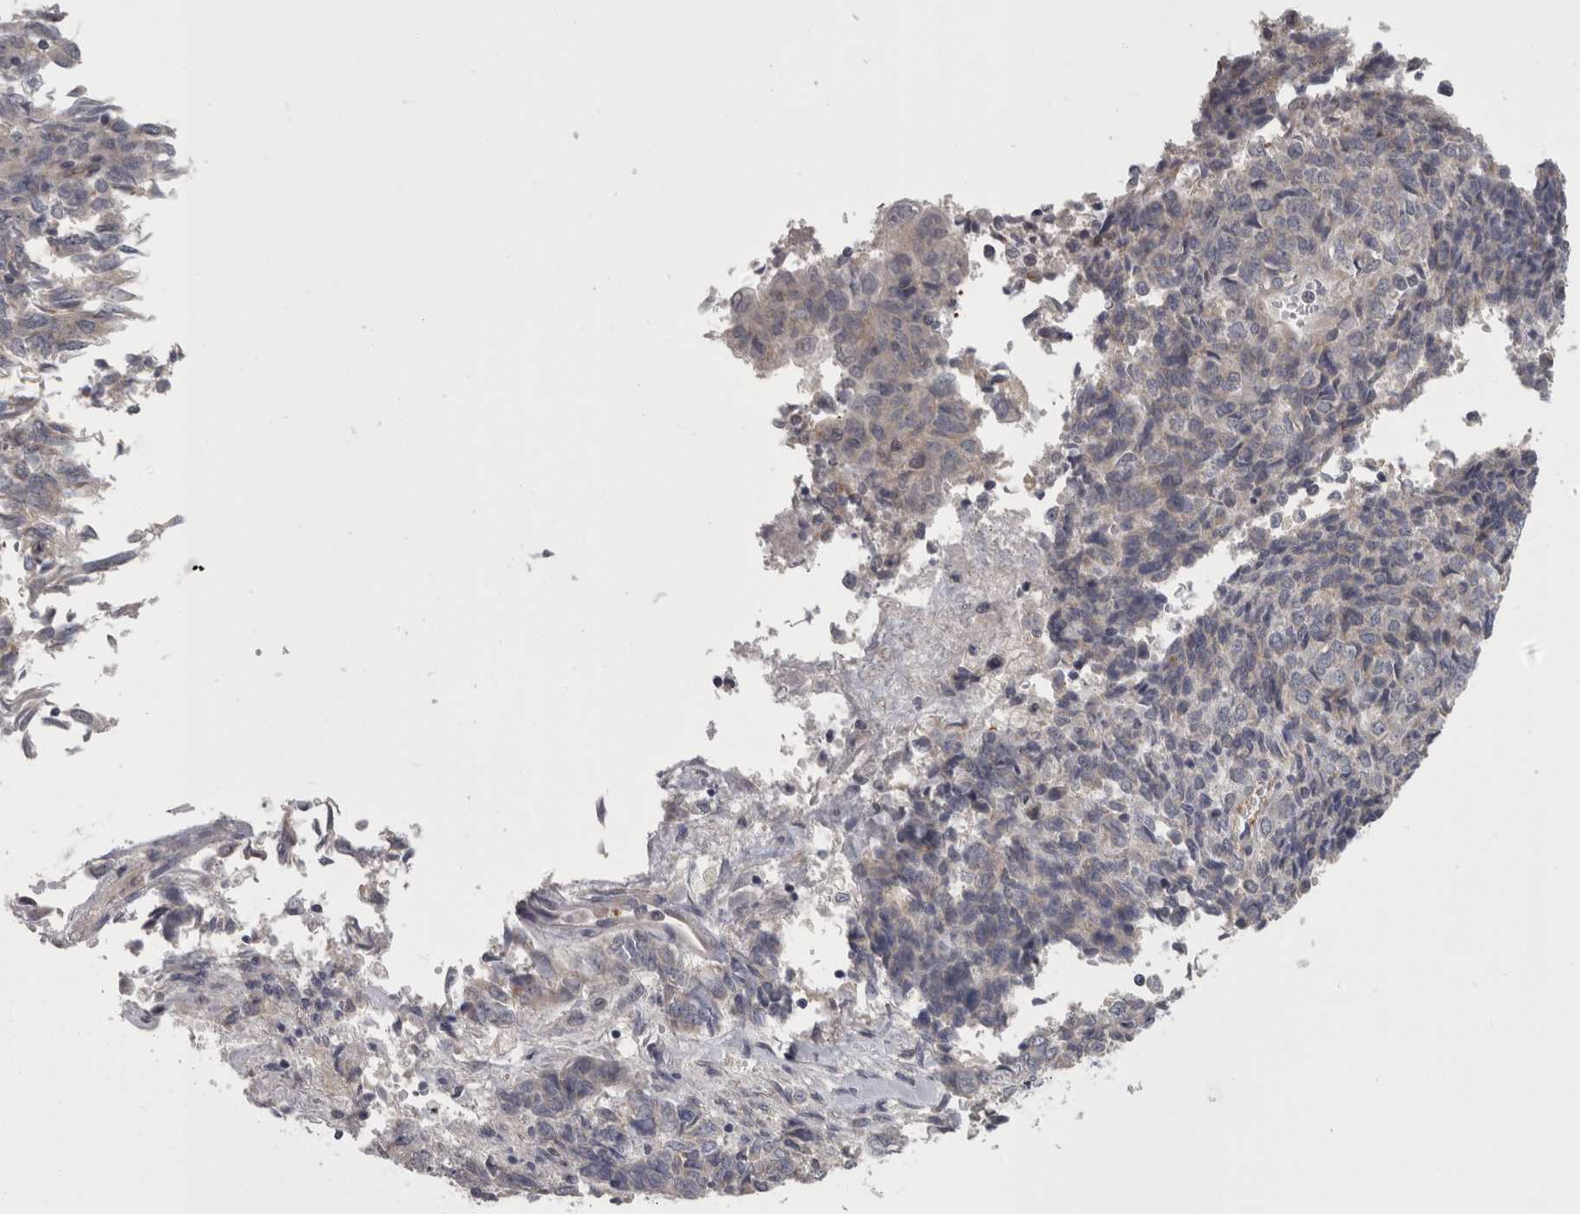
{"staining": {"intensity": "negative", "quantity": "none", "location": "none"}, "tissue": "endometrial cancer", "cell_type": "Tumor cells", "image_type": "cancer", "snomed": [{"axis": "morphology", "description": "Adenocarcinoma, NOS"}, {"axis": "topography", "description": "Endometrium"}], "caption": "A high-resolution image shows IHC staining of endometrial adenocarcinoma, which displays no significant positivity in tumor cells.", "gene": "RMDN1", "patient": {"sex": "female", "age": 80}}